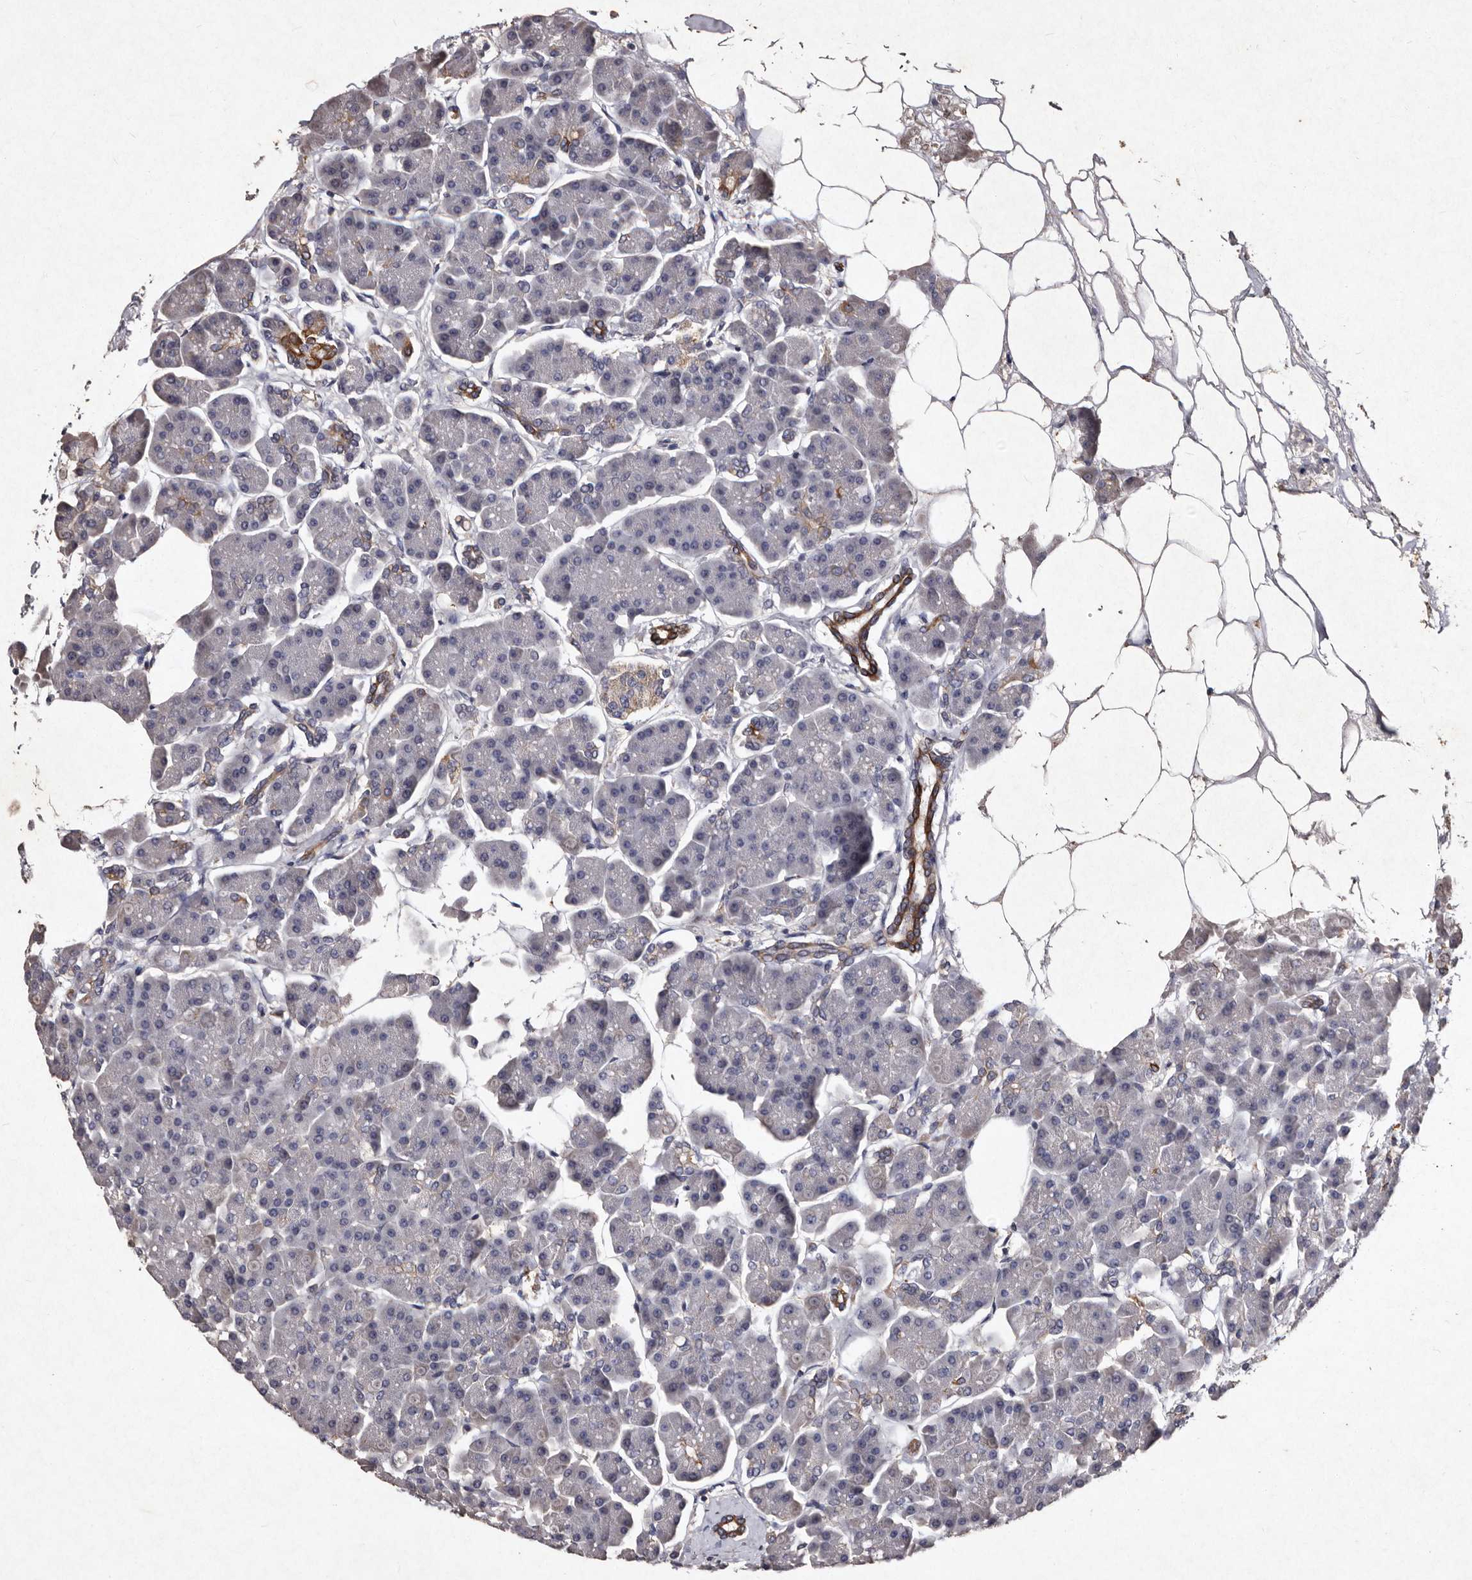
{"staining": {"intensity": "moderate", "quantity": "<25%", "location": "cytoplasmic/membranous"}, "tissue": "pancreas", "cell_type": "Exocrine glandular cells", "image_type": "normal", "snomed": [{"axis": "morphology", "description": "Normal tissue, NOS"}, {"axis": "topography", "description": "Pancreas"}], "caption": "Immunohistochemical staining of benign human pancreas exhibits moderate cytoplasmic/membranous protein staining in approximately <25% of exocrine glandular cells. (IHC, brightfield microscopy, high magnification).", "gene": "TFB1M", "patient": {"sex": "female", "age": 70}}